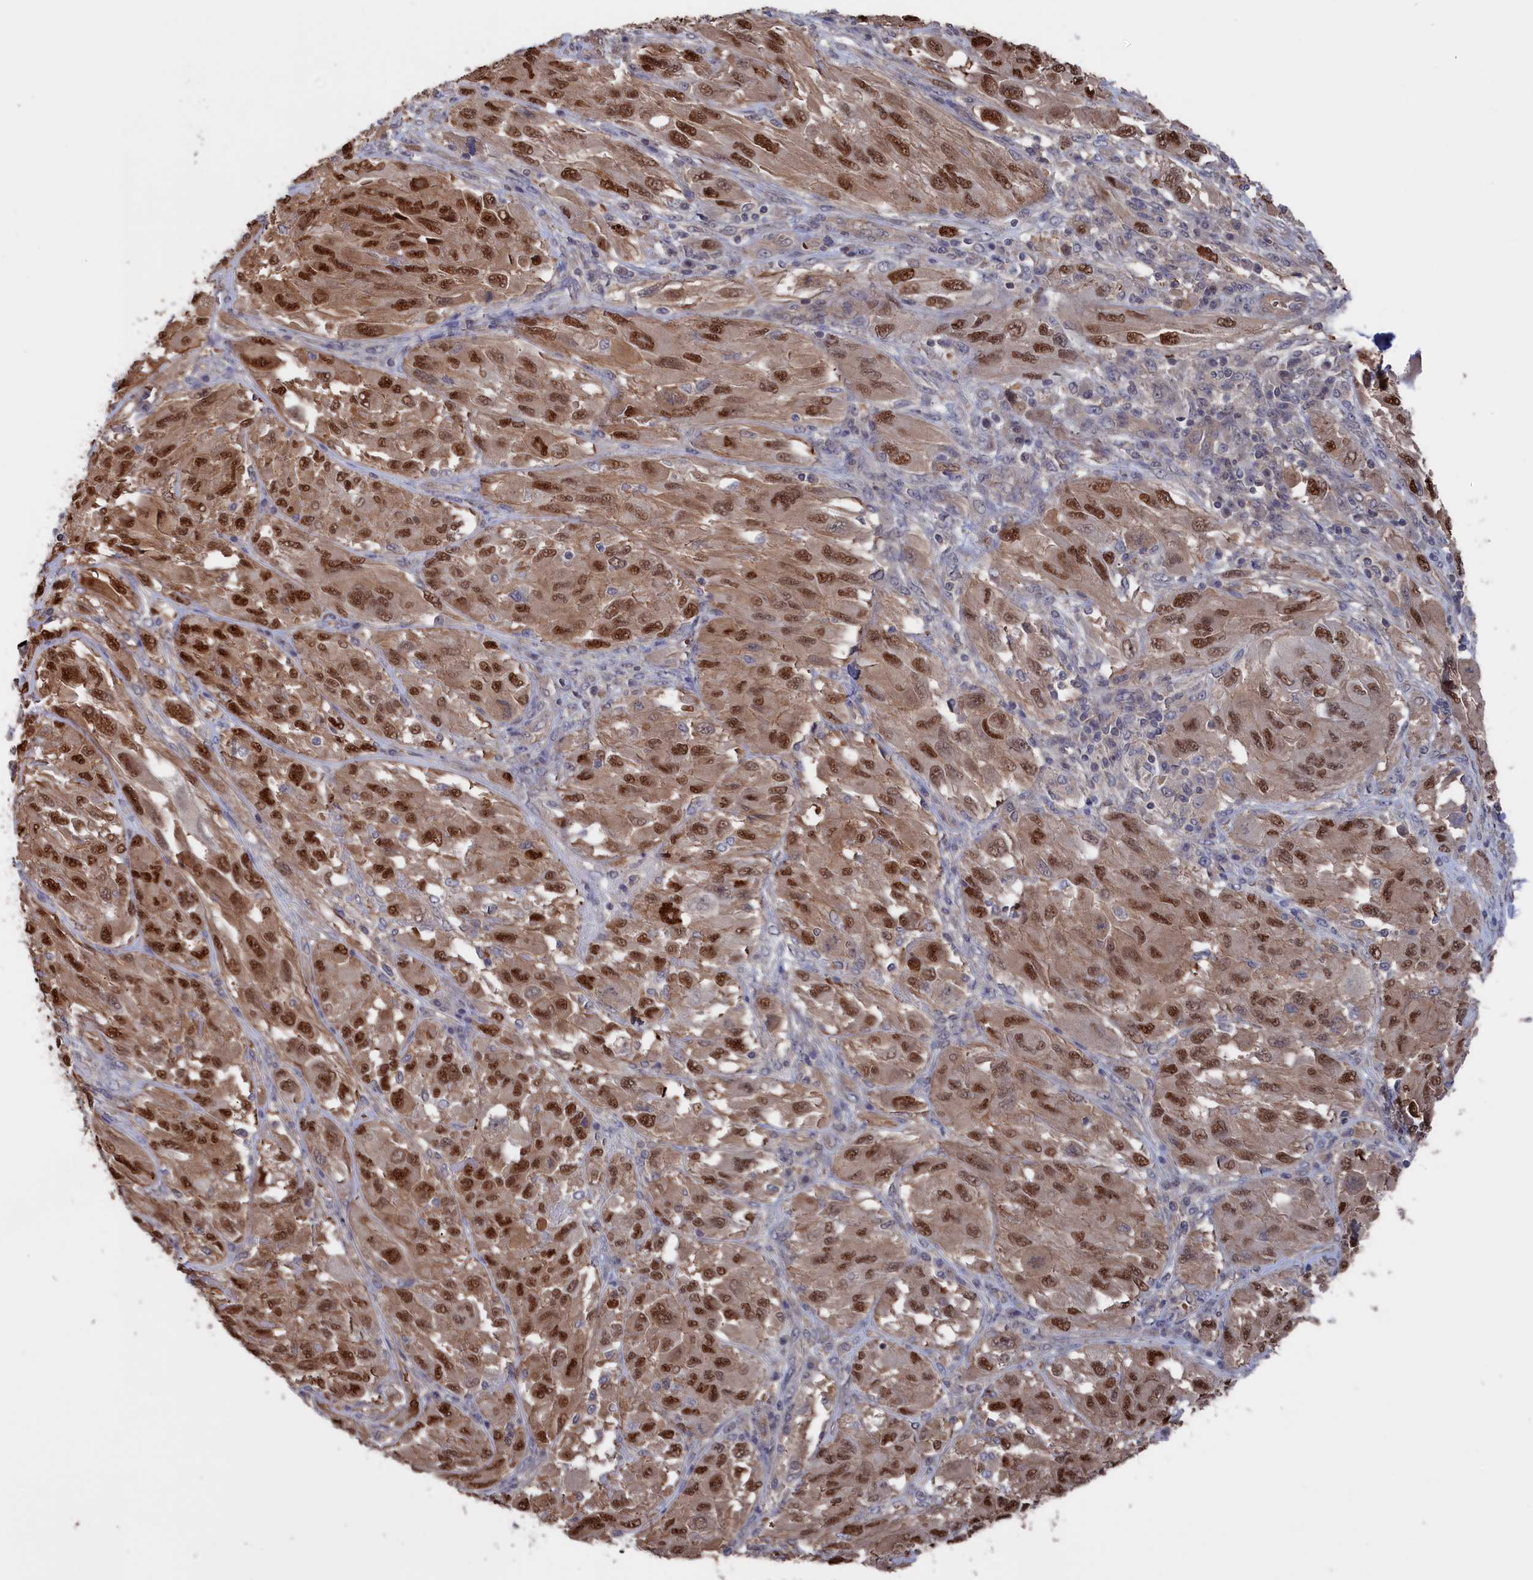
{"staining": {"intensity": "strong", "quantity": ">75%", "location": "nuclear"}, "tissue": "melanoma", "cell_type": "Tumor cells", "image_type": "cancer", "snomed": [{"axis": "morphology", "description": "Malignant melanoma, NOS"}, {"axis": "topography", "description": "Skin"}], "caption": "Malignant melanoma was stained to show a protein in brown. There is high levels of strong nuclear staining in approximately >75% of tumor cells. (brown staining indicates protein expression, while blue staining denotes nuclei).", "gene": "NUTF2", "patient": {"sex": "female", "age": 91}}